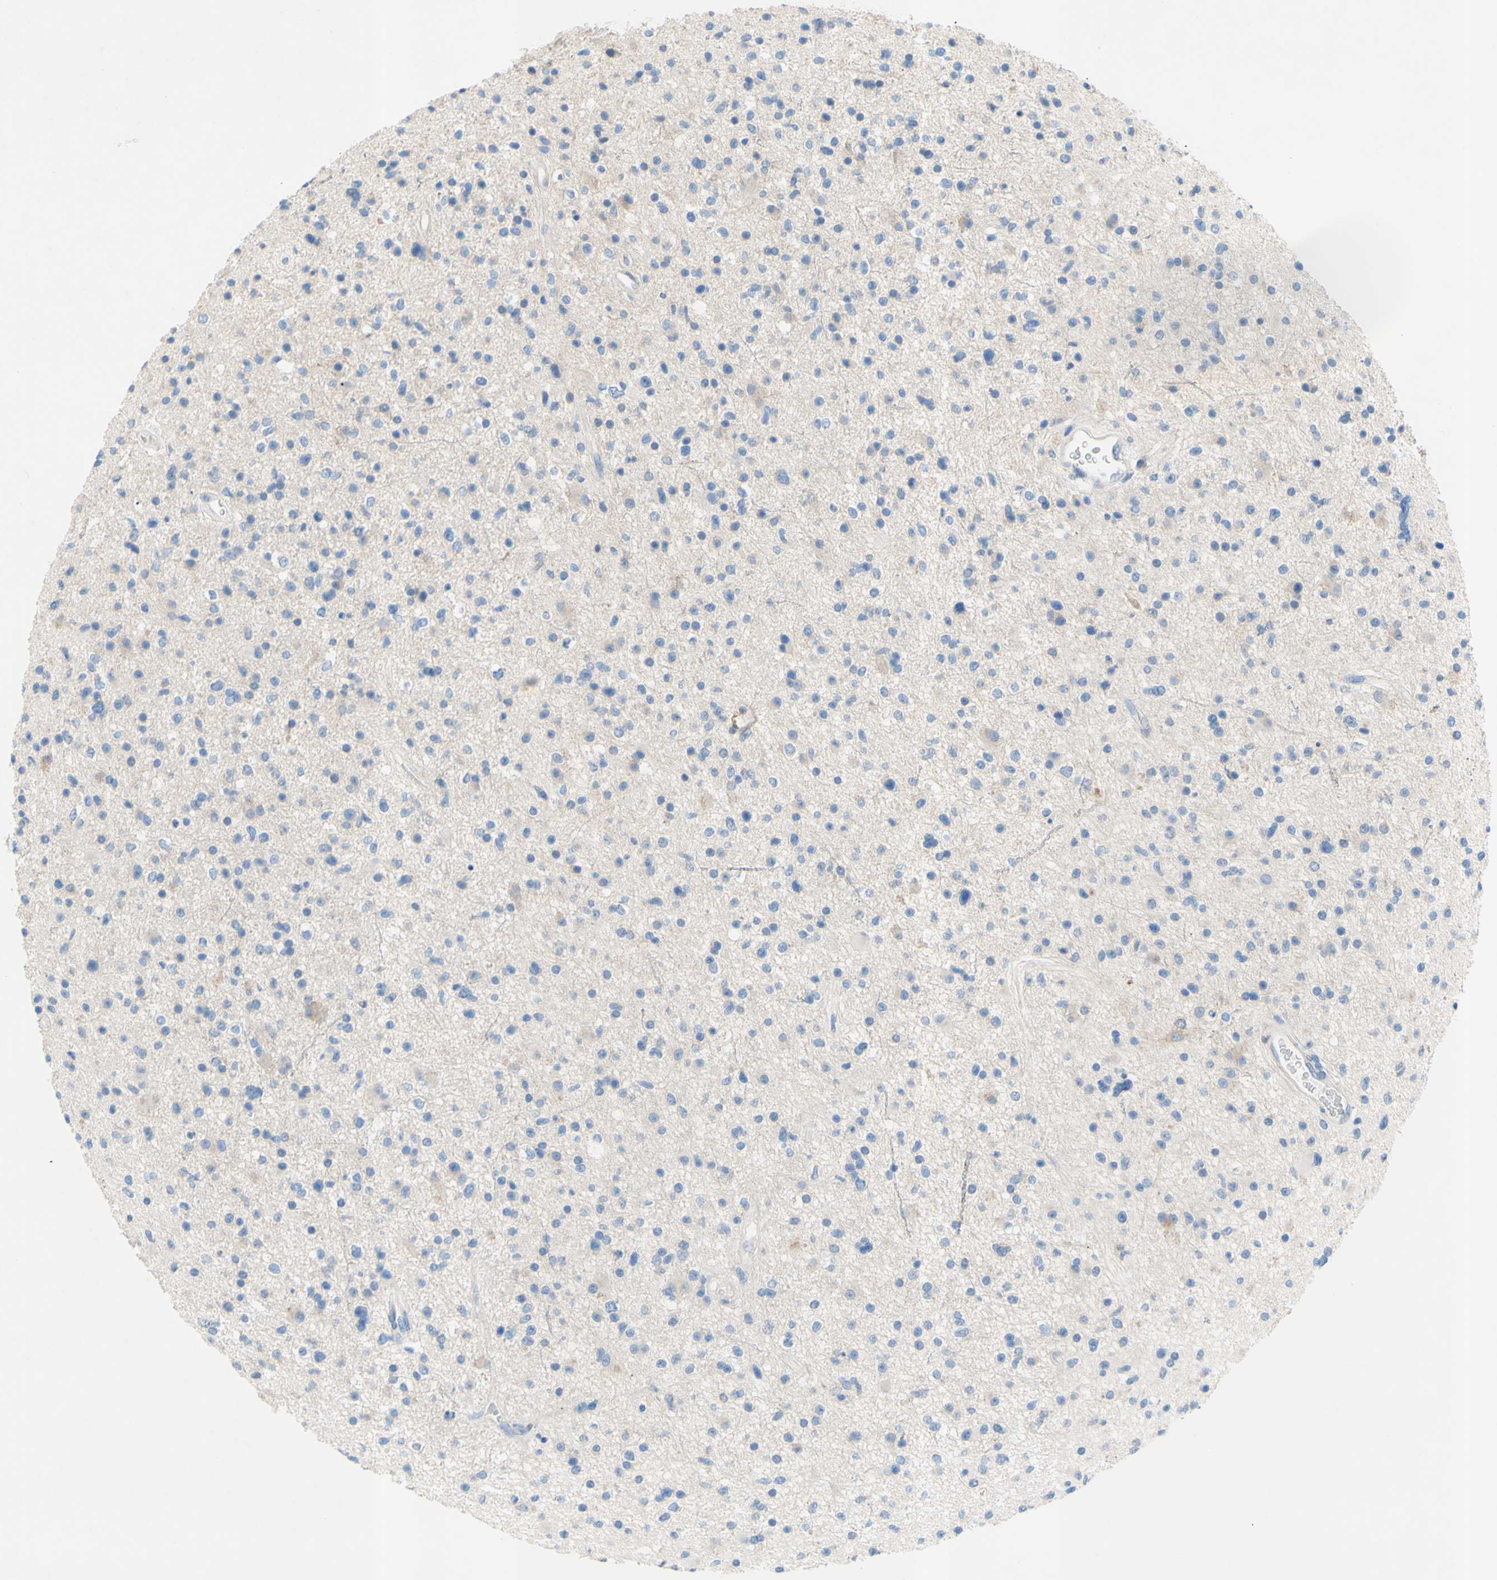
{"staining": {"intensity": "negative", "quantity": "none", "location": "none"}, "tissue": "glioma", "cell_type": "Tumor cells", "image_type": "cancer", "snomed": [{"axis": "morphology", "description": "Glioma, malignant, High grade"}, {"axis": "topography", "description": "Brain"}], "caption": "The micrograph displays no significant positivity in tumor cells of glioma.", "gene": "TMIGD2", "patient": {"sex": "male", "age": 33}}